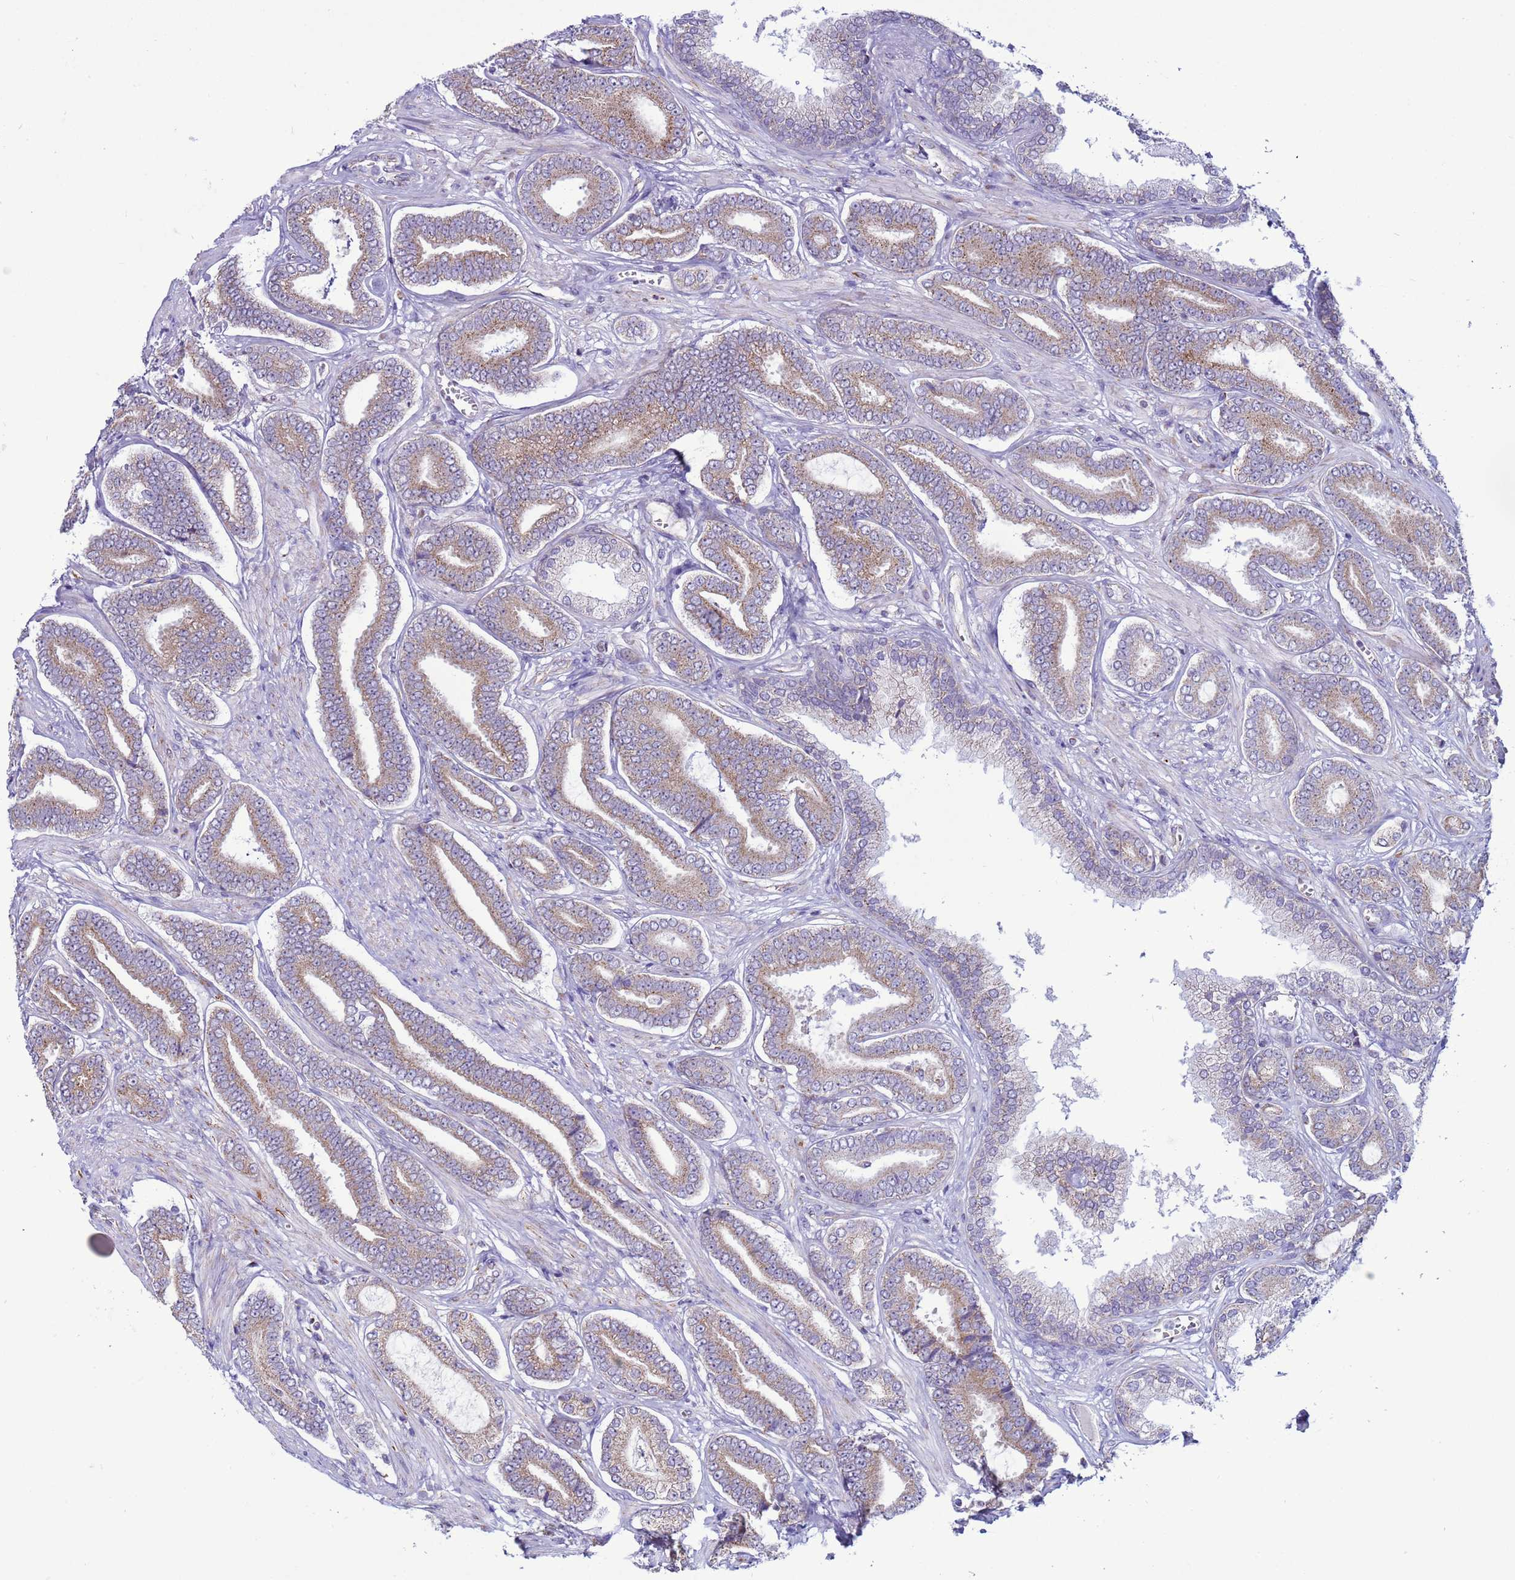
{"staining": {"intensity": "moderate", "quantity": ">75%", "location": "cytoplasmic/membranous"}, "tissue": "prostate cancer", "cell_type": "Tumor cells", "image_type": "cancer", "snomed": [{"axis": "morphology", "description": "Adenocarcinoma, NOS"}, {"axis": "topography", "description": "Prostate and seminal vesicle, NOS"}], "caption": "Moderate cytoplasmic/membranous positivity for a protein is identified in about >75% of tumor cells of prostate cancer using immunohistochemistry (IHC).", "gene": "NCALD", "patient": {"sex": "male", "age": 76}}